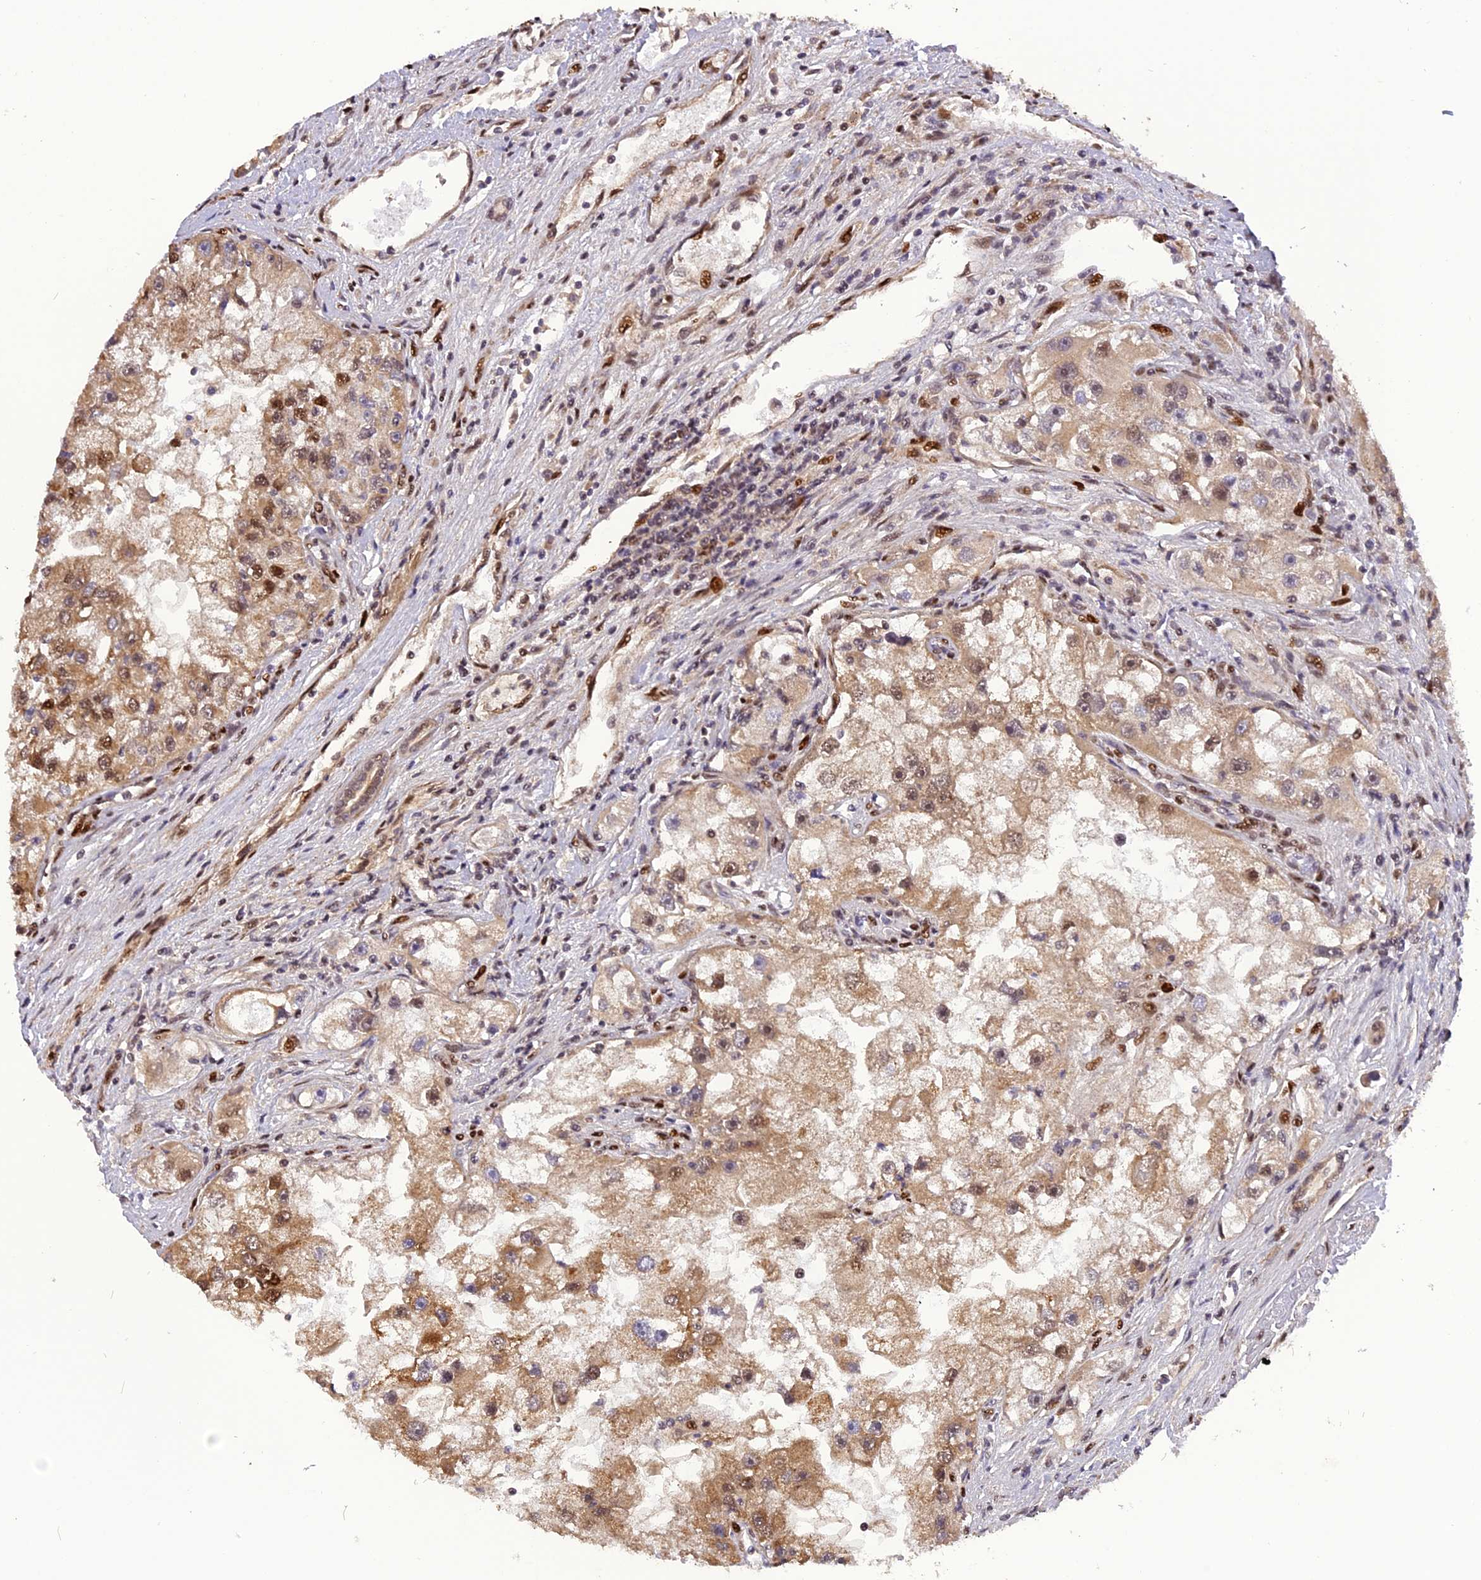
{"staining": {"intensity": "moderate", "quantity": ">75%", "location": "cytoplasmic/membranous,nuclear"}, "tissue": "renal cancer", "cell_type": "Tumor cells", "image_type": "cancer", "snomed": [{"axis": "morphology", "description": "Adenocarcinoma, NOS"}, {"axis": "topography", "description": "Kidney"}], "caption": "About >75% of tumor cells in human renal cancer exhibit moderate cytoplasmic/membranous and nuclear protein positivity as visualized by brown immunohistochemical staining.", "gene": "MICALL1", "patient": {"sex": "male", "age": 63}}